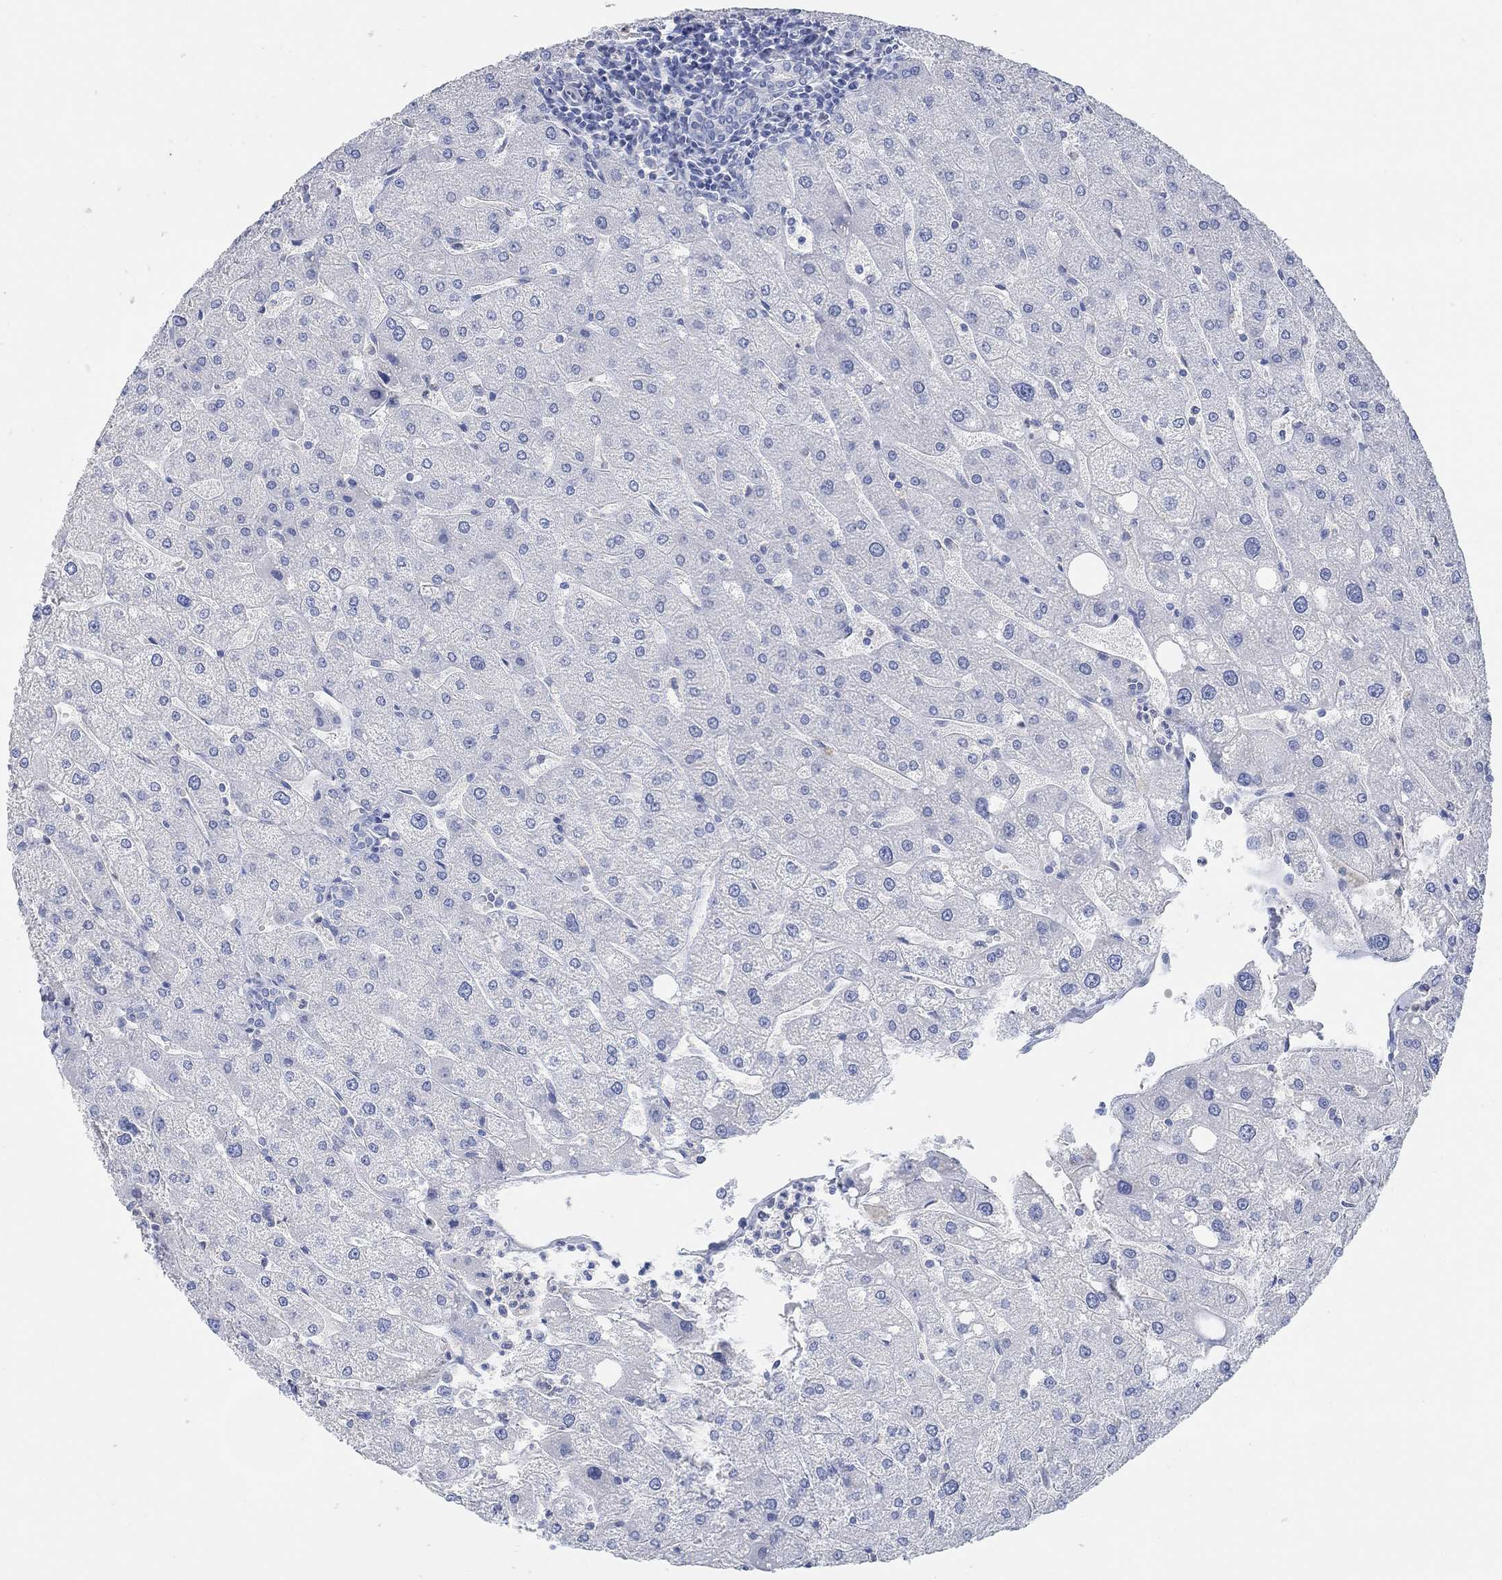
{"staining": {"intensity": "negative", "quantity": "none", "location": "none"}, "tissue": "liver", "cell_type": "Cholangiocytes", "image_type": "normal", "snomed": [{"axis": "morphology", "description": "Normal tissue, NOS"}, {"axis": "topography", "description": "Liver"}], "caption": "Liver stained for a protein using IHC exhibits no staining cholangiocytes.", "gene": "NLRP14", "patient": {"sex": "male", "age": 67}}